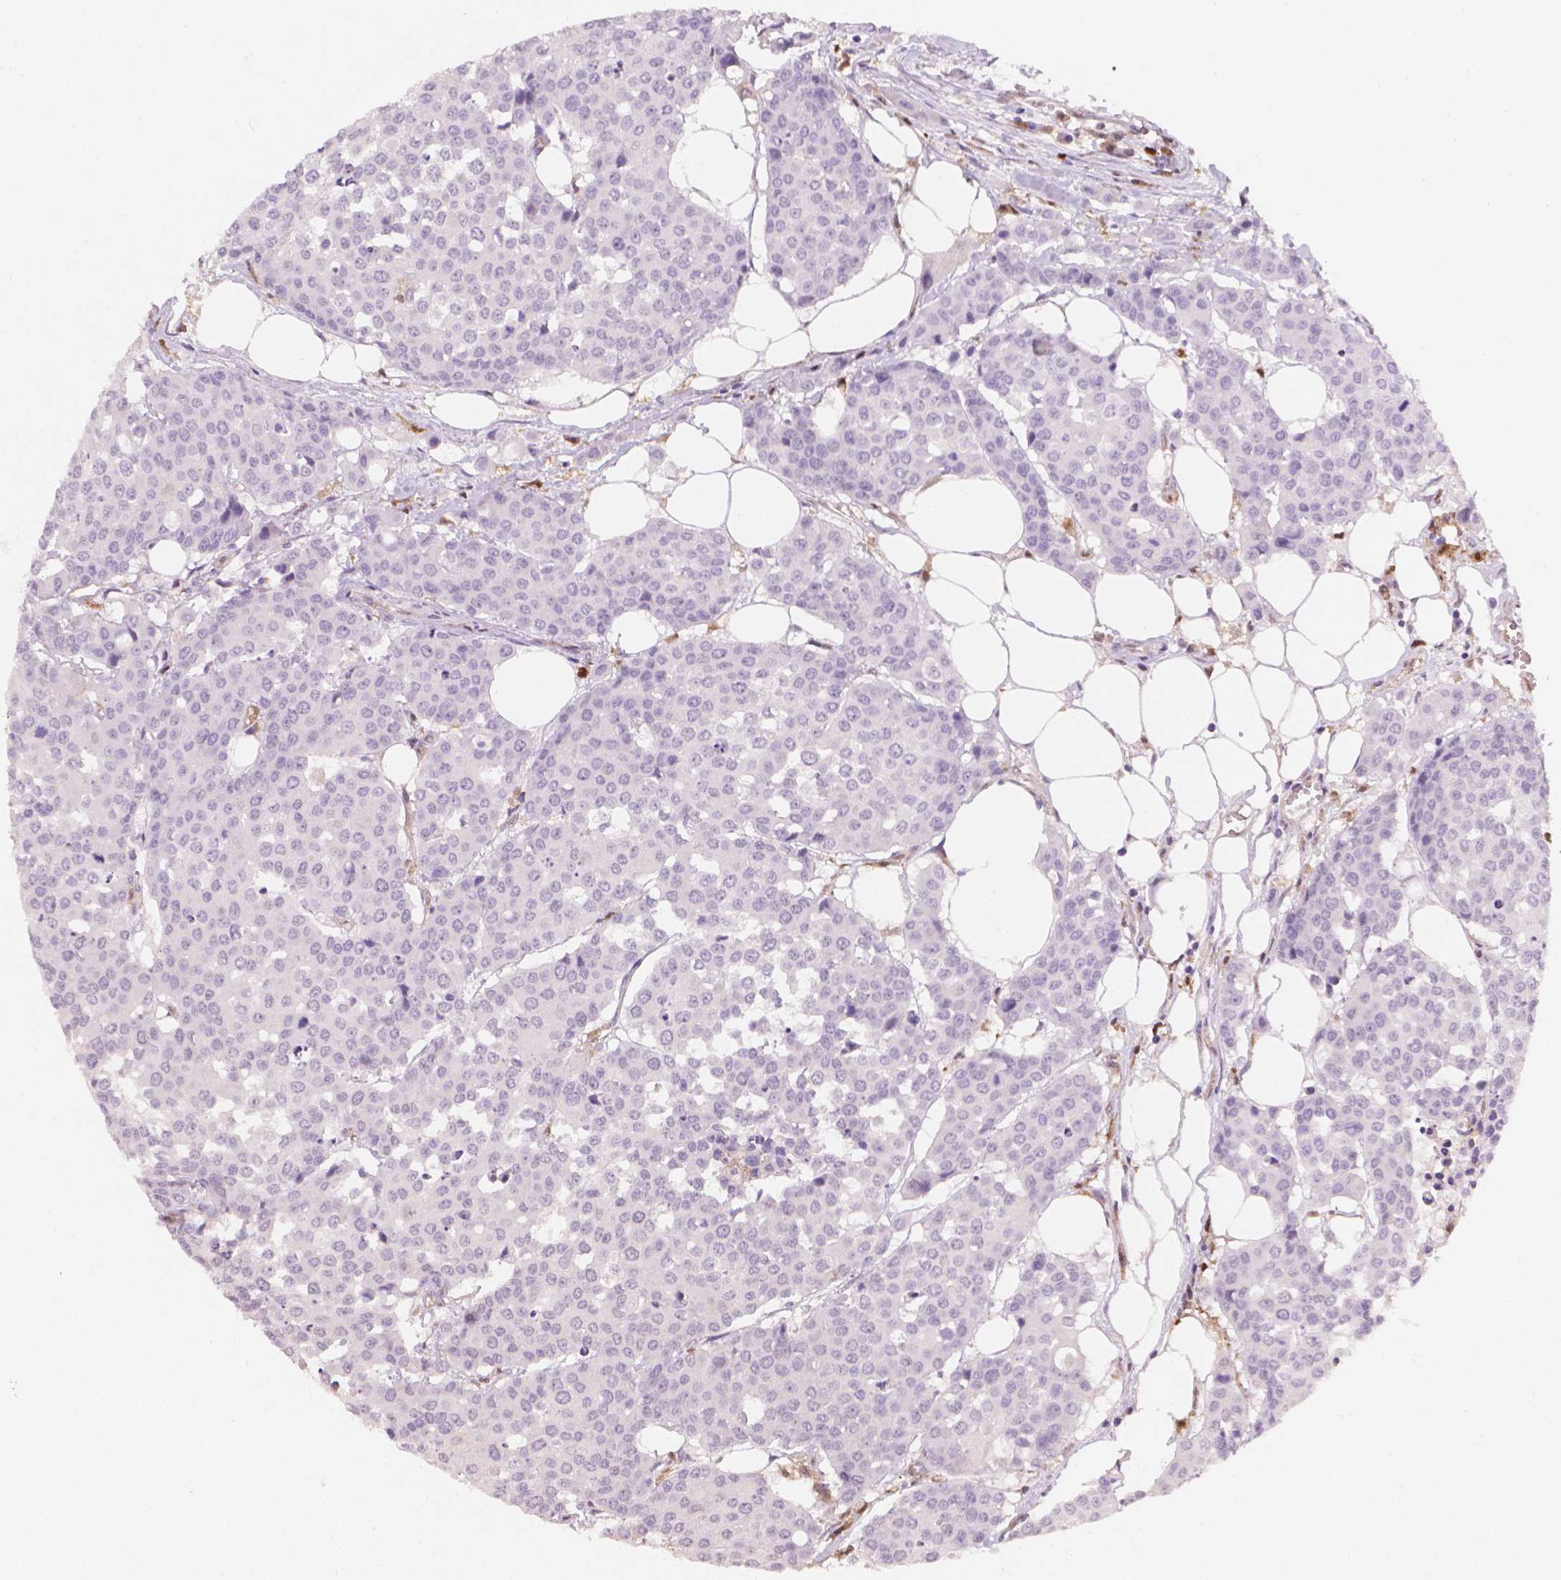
{"staining": {"intensity": "negative", "quantity": "none", "location": "none"}, "tissue": "carcinoid", "cell_type": "Tumor cells", "image_type": "cancer", "snomed": [{"axis": "morphology", "description": "Carcinoid, malignant, NOS"}, {"axis": "topography", "description": "Colon"}], "caption": "A photomicrograph of carcinoid stained for a protein demonstrates no brown staining in tumor cells.", "gene": "TNFAIP2", "patient": {"sex": "male", "age": 81}}